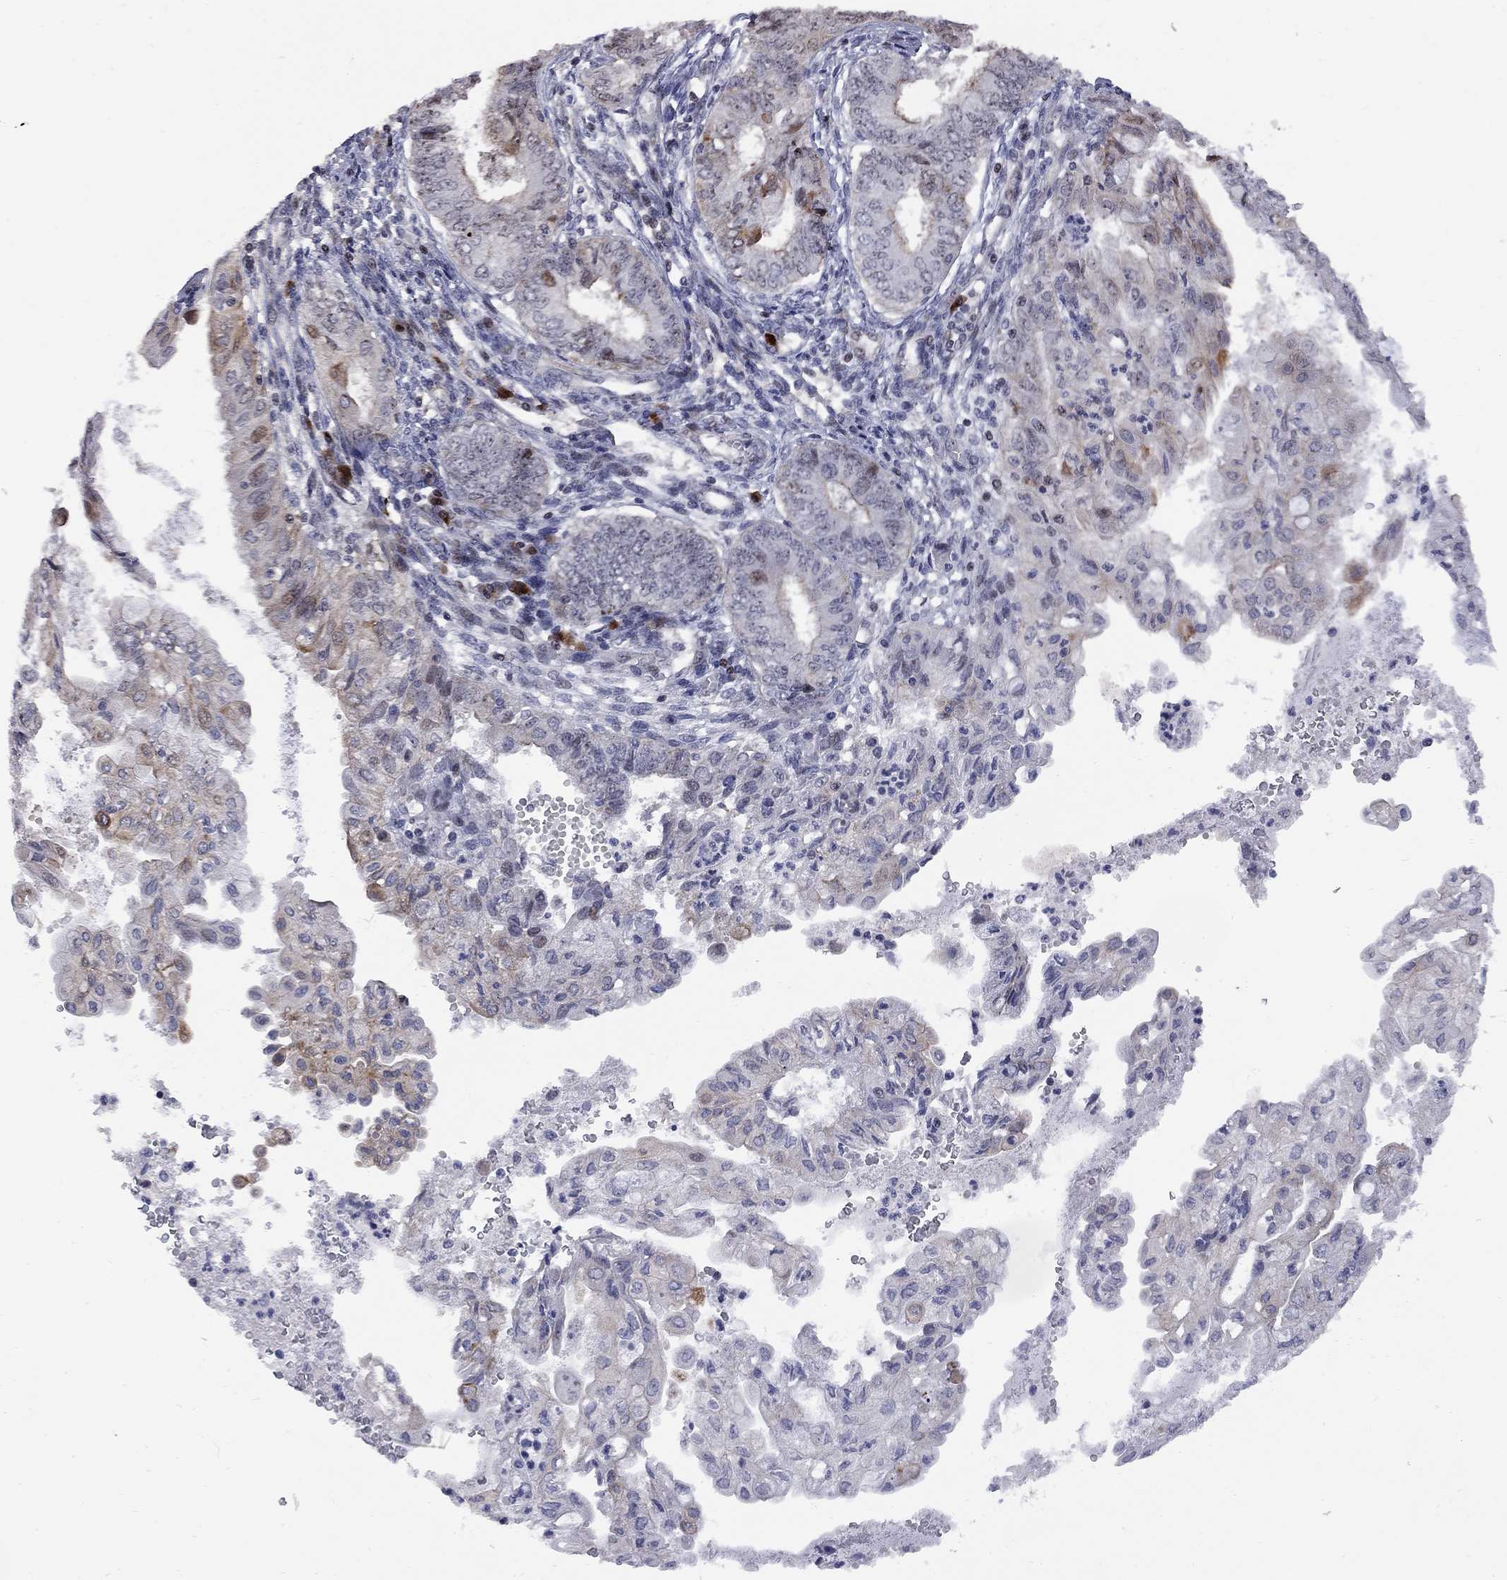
{"staining": {"intensity": "weak", "quantity": "<25%", "location": "cytoplasmic/membranous"}, "tissue": "endometrial cancer", "cell_type": "Tumor cells", "image_type": "cancer", "snomed": [{"axis": "morphology", "description": "Adenocarcinoma, NOS"}, {"axis": "topography", "description": "Endometrium"}], "caption": "Immunohistochemical staining of human adenocarcinoma (endometrial) displays no significant staining in tumor cells.", "gene": "DHX33", "patient": {"sex": "female", "age": 68}}